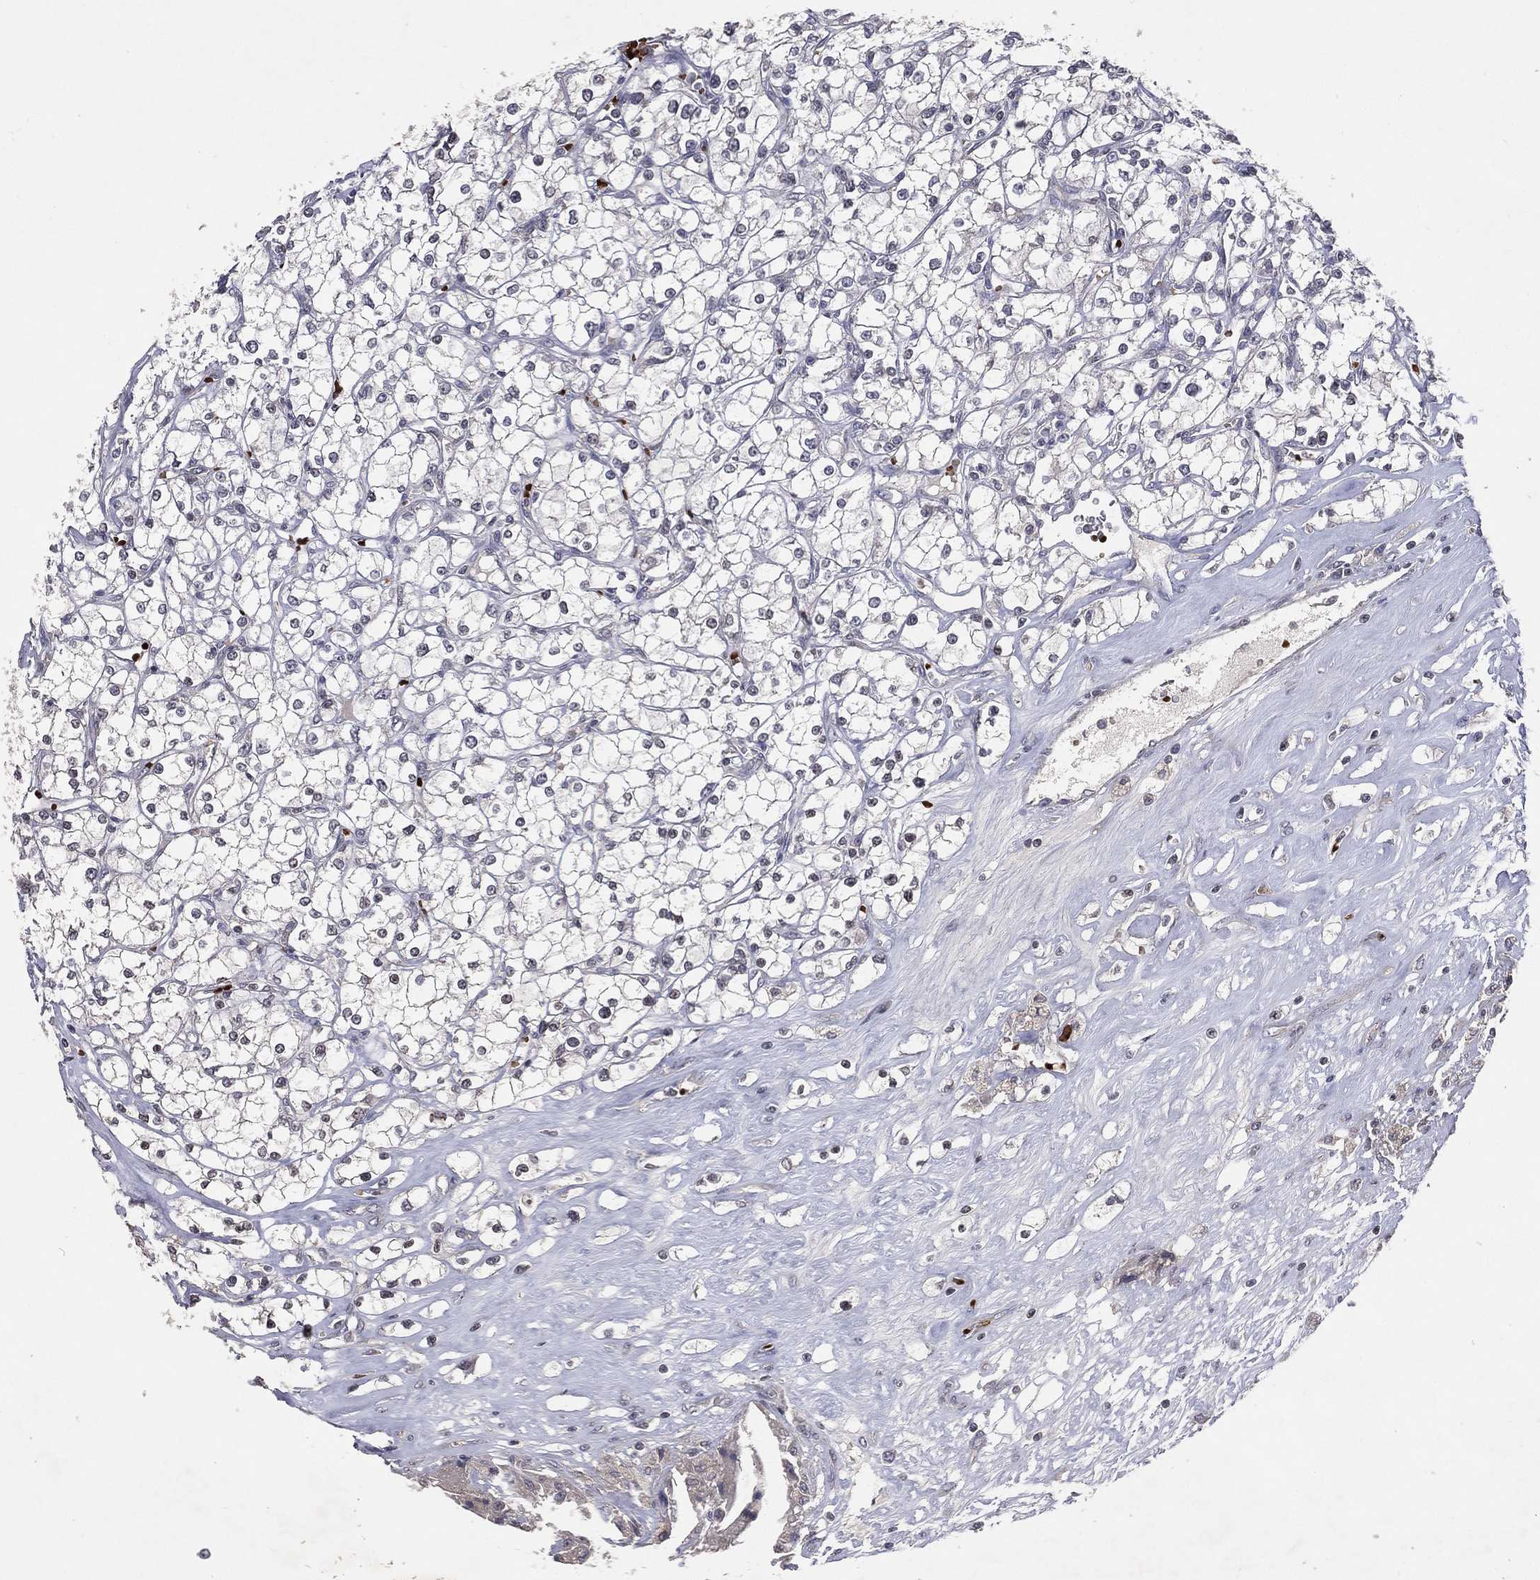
{"staining": {"intensity": "negative", "quantity": "none", "location": "none"}, "tissue": "renal cancer", "cell_type": "Tumor cells", "image_type": "cancer", "snomed": [{"axis": "morphology", "description": "Adenocarcinoma, NOS"}, {"axis": "topography", "description": "Kidney"}], "caption": "Immunohistochemistry of renal adenocarcinoma reveals no positivity in tumor cells.", "gene": "DNAH7", "patient": {"sex": "male", "age": 67}}